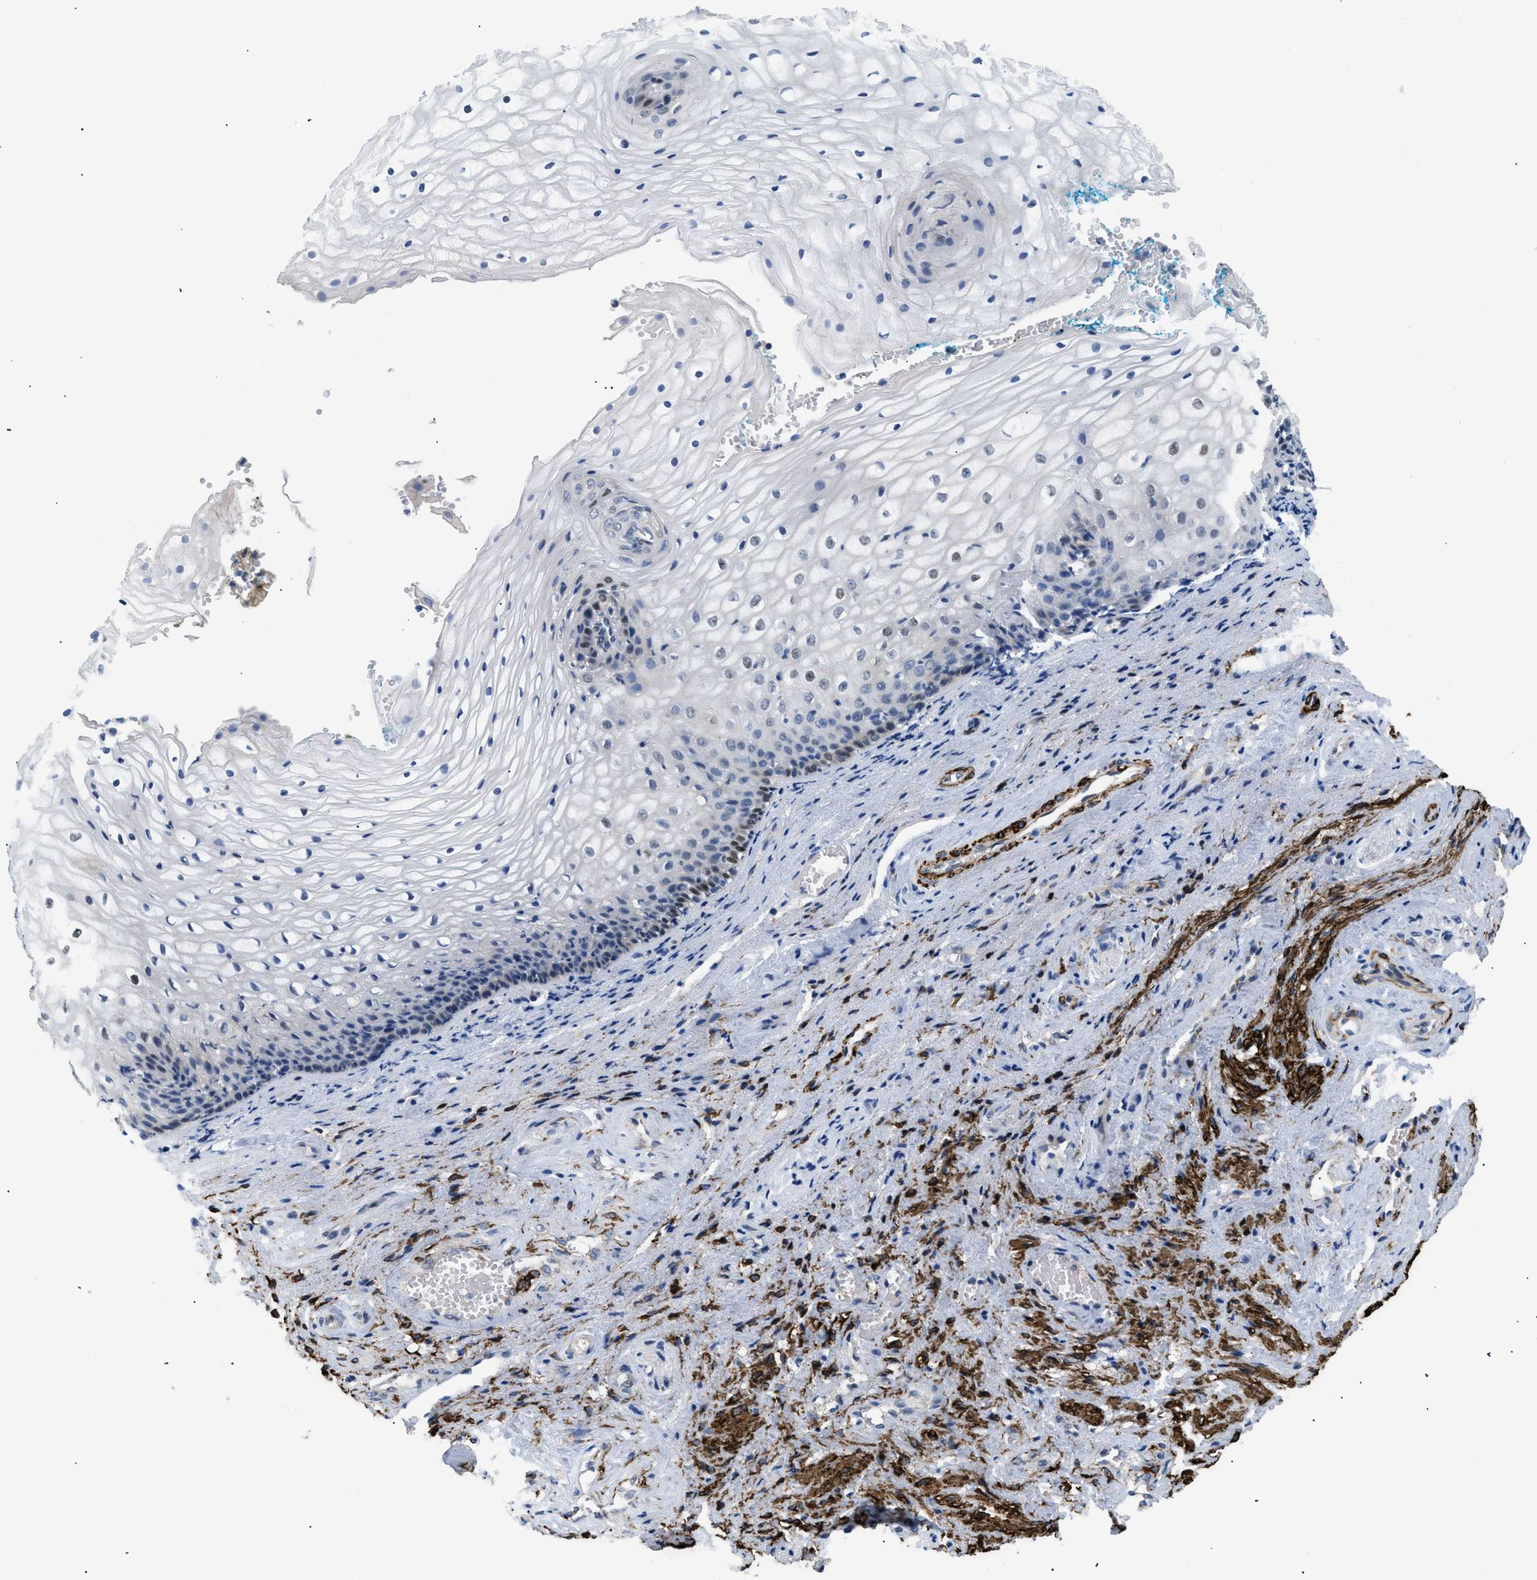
{"staining": {"intensity": "moderate", "quantity": "<25%", "location": "nuclear"}, "tissue": "vagina", "cell_type": "Squamous epithelial cells", "image_type": "normal", "snomed": [{"axis": "morphology", "description": "Normal tissue, NOS"}, {"axis": "topography", "description": "Vagina"}], "caption": "An IHC image of unremarkable tissue is shown. Protein staining in brown highlights moderate nuclear positivity in vagina within squamous epithelial cells.", "gene": "ICA1", "patient": {"sex": "female", "age": 34}}